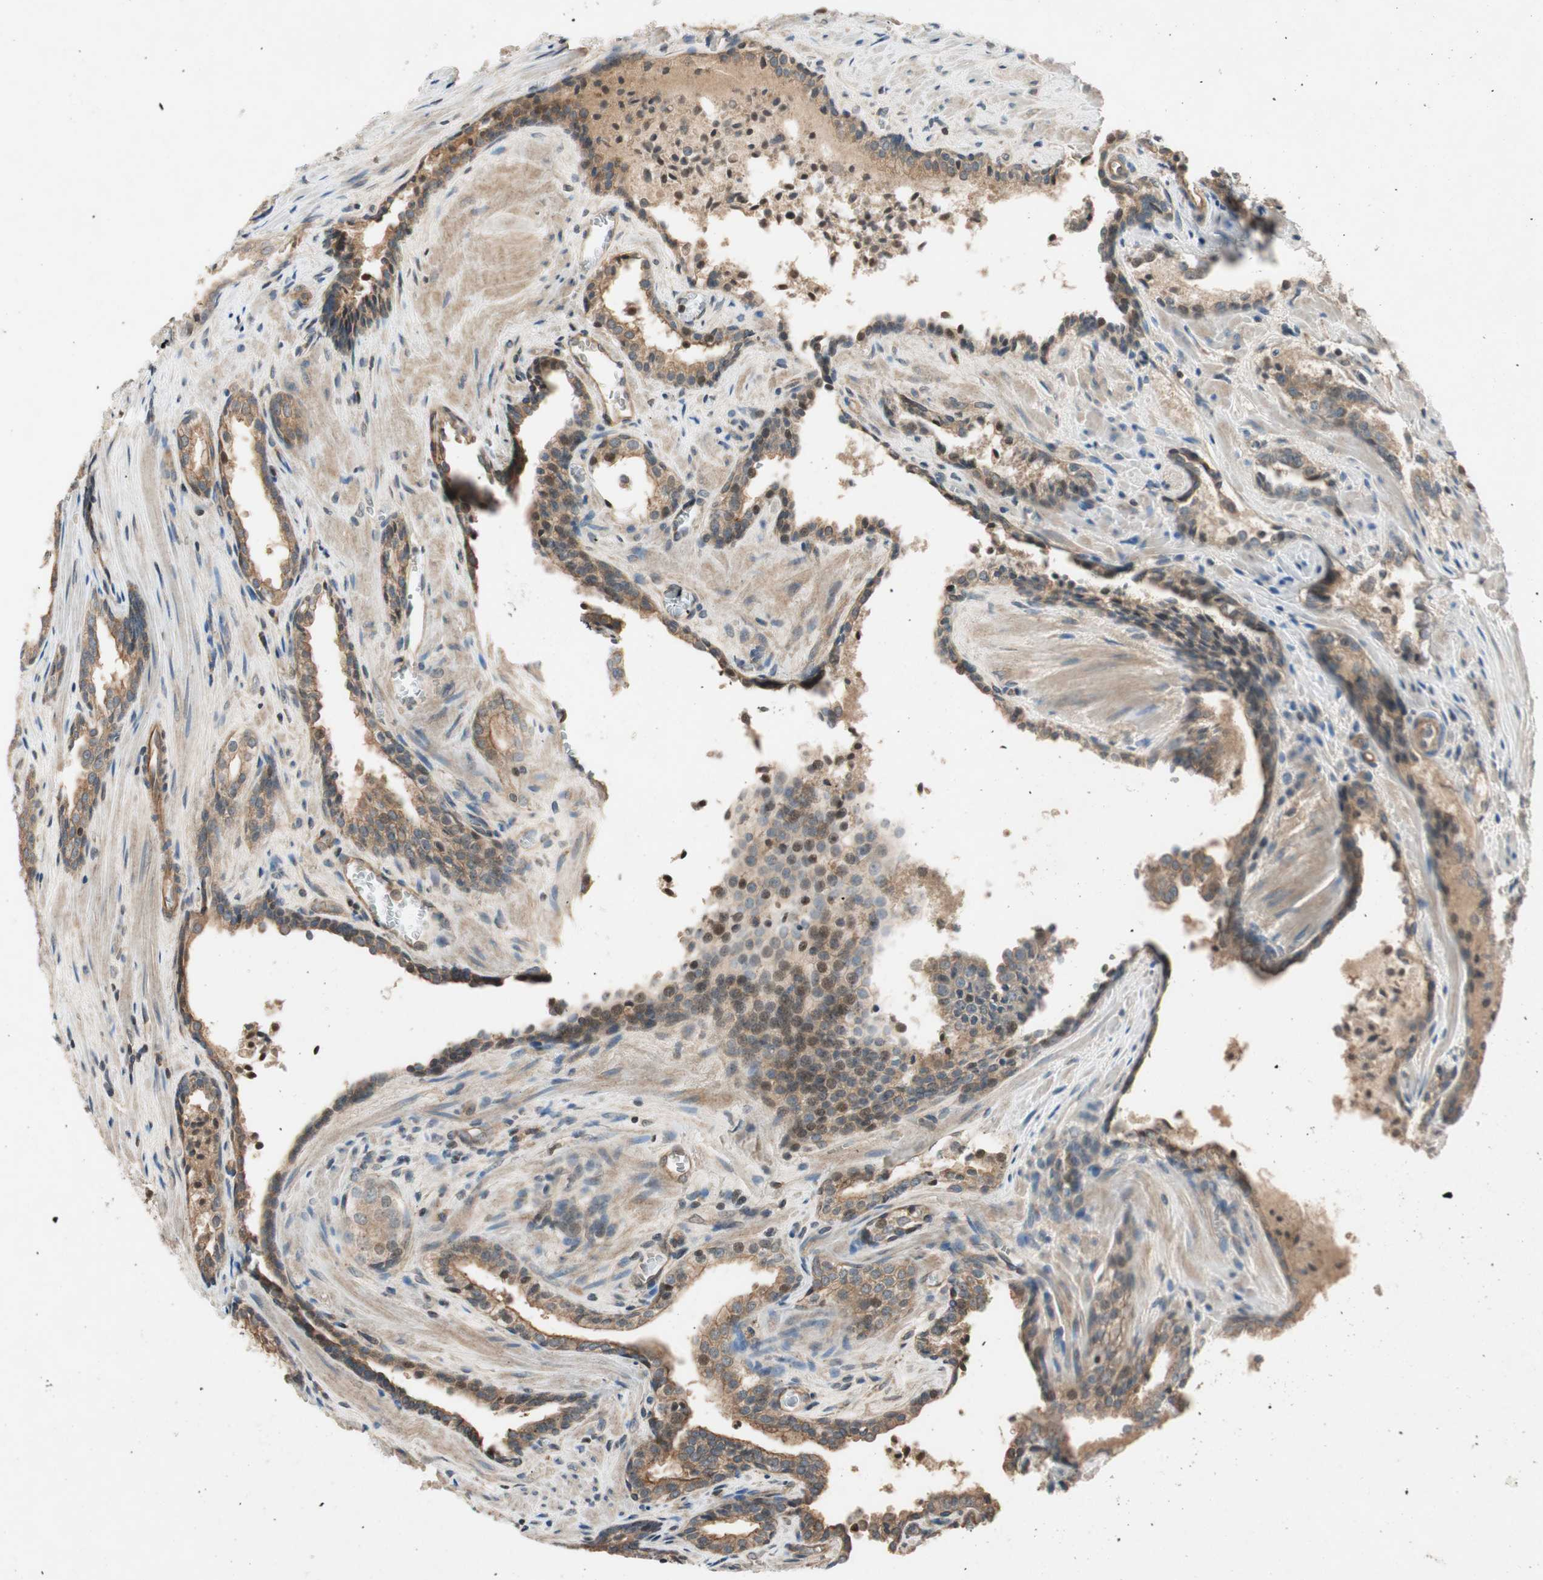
{"staining": {"intensity": "moderate", "quantity": ">75%", "location": "cytoplasmic/membranous"}, "tissue": "prostate cancer", "cell_type": "Tumor cells", "image_type": "cancer", "snomed": [{"axis": "morphology", "description": "Adenocarcinoma, Low grade"}, {"axis": "topography", "description": "Prostate"}], "caption": "Immunohistochemical staining of prostate cancer (adenocarcinoma (low-grade)) demonstrates medium levels of moderate cytoplasmic/membranous protein expression in approximately >75% of tumor cells.", "gene": "GCLM", "patient": {"sex": "male", "age": 60}}